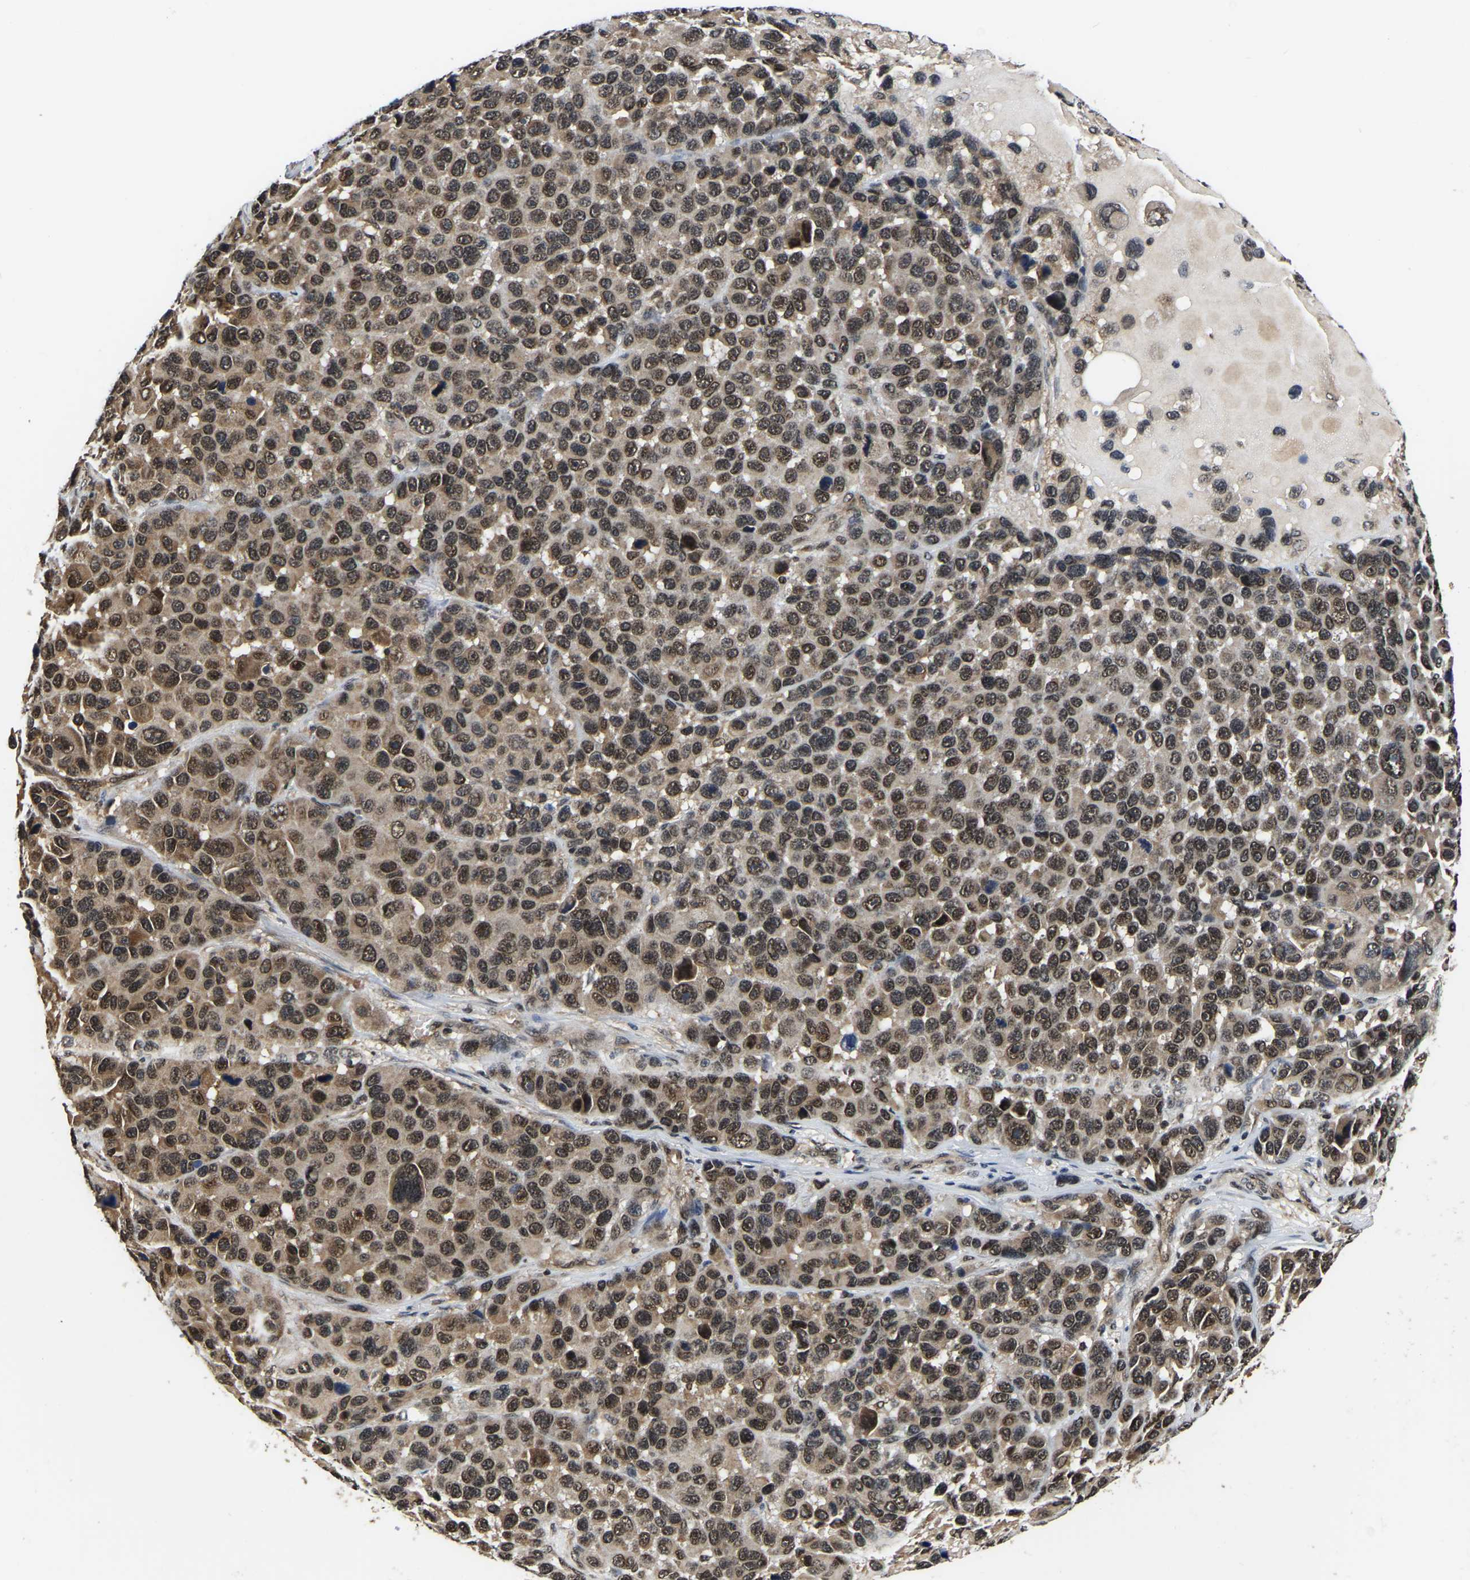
{"staining": {"intensity": "moderate", "quantity": ">75%", "location": "cytoplasmic/membranous,nuclear"}, "tissue": "melanoma", "cell_type": "Tumor cells", "image_type": "cancer", "snomed": [{"axis": "morphology", "description": "Malignant melanoma, NOS"}, {"axis": "topography", "description": "Skin"}], "caption": "A brown stain shows moderate cytoplasmic/membranous and nuclear positivity of a protein in human melanoma tumor cells. (Brightfield microscopy of DAB IHC at high magnification).", "gene": "CIAO1", "patient": {"sex": "male", "age": 53}}